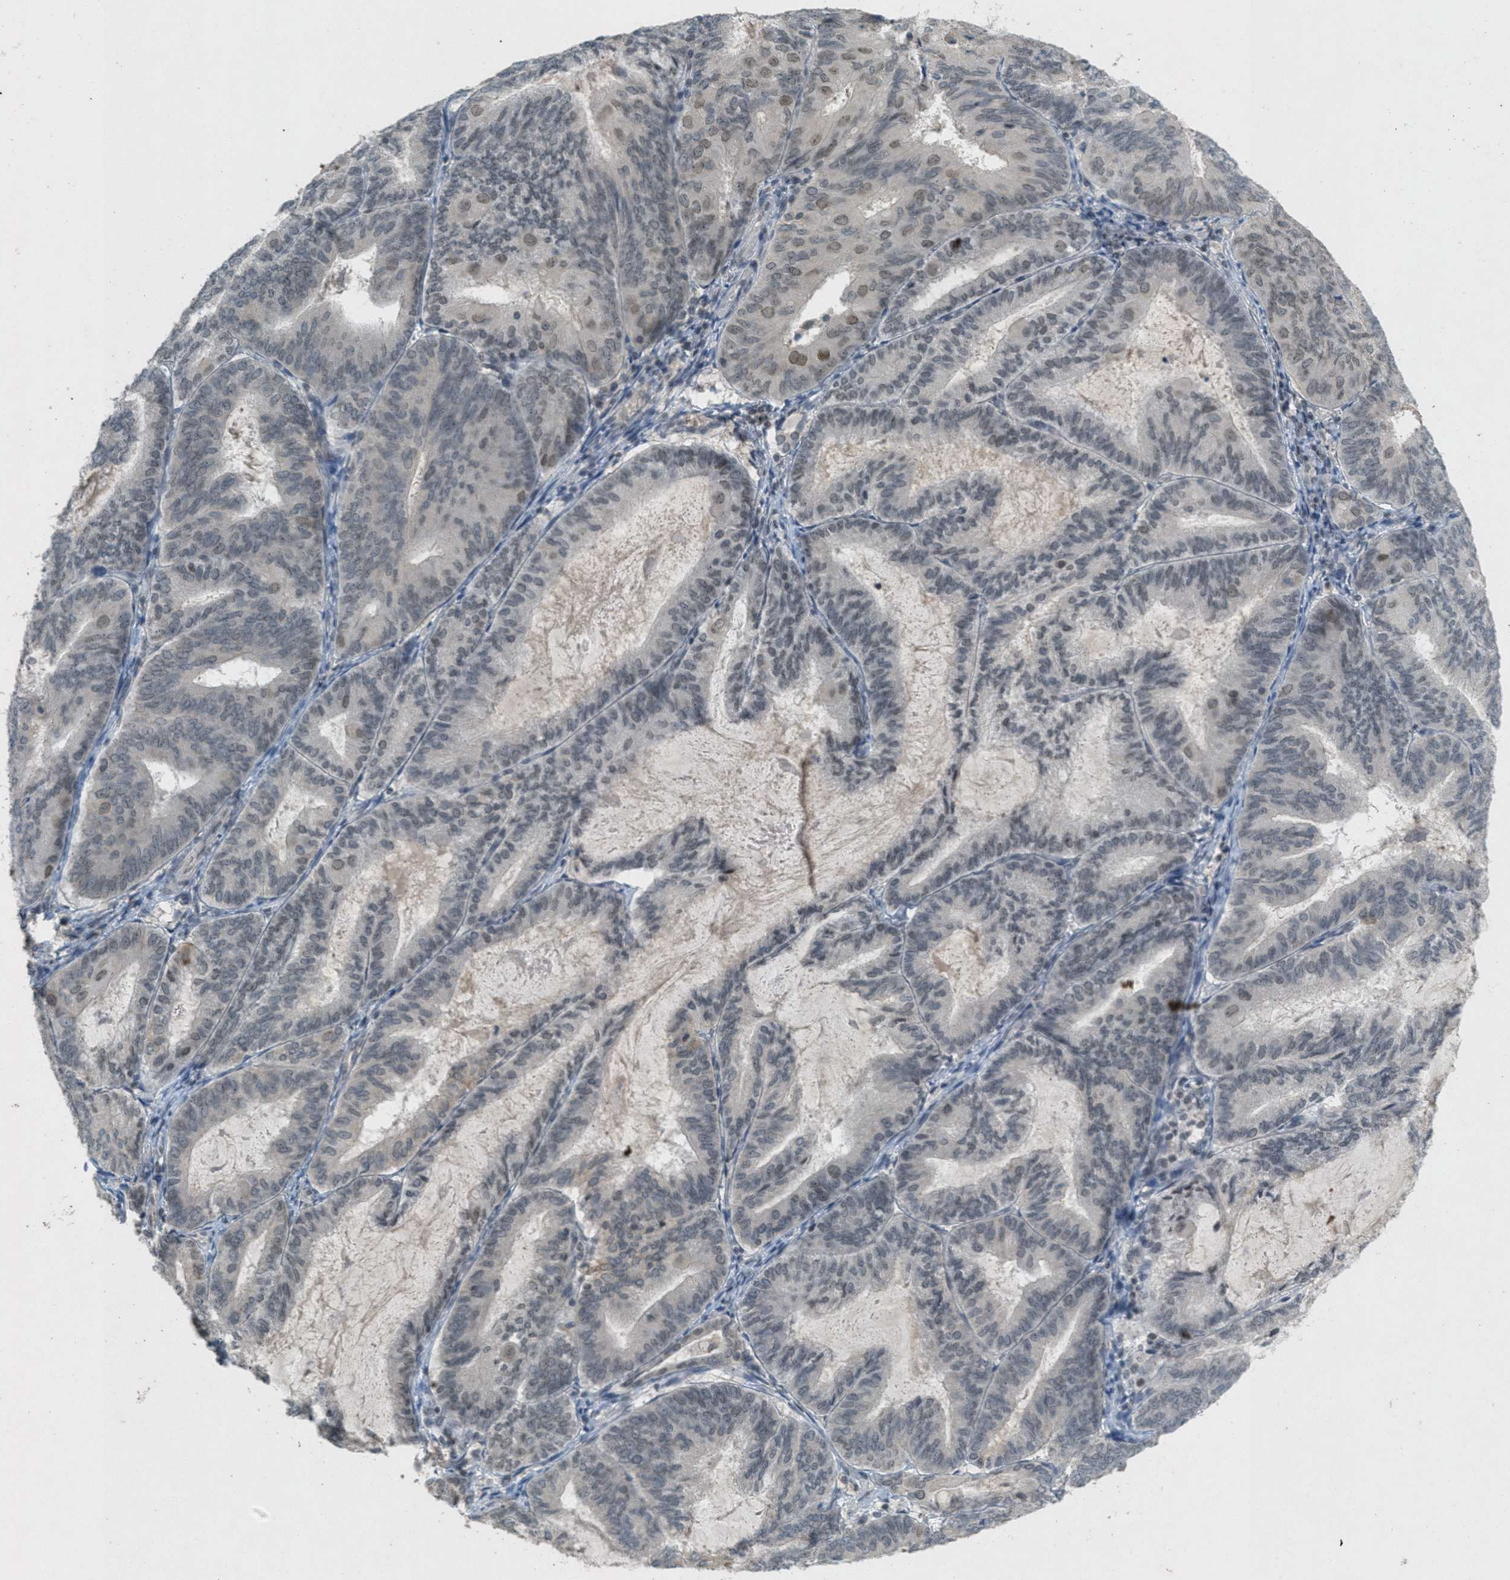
{"staining": {"intensity": "moderate", "quantity": "<25%", "location": "nuclear"}, "tissue": "endometrial cancer", "cell_type": "Tumor cells", "image_type": "cancer", "snomed": [{"axis": "morphology", "description": "Adenocarcinoma, NOS"}, {"axis": "topography", "description": "Endometrium"}], "caption": "DAB immunohistochemical staining of endometrial cancer (adenocarcinoma) displays moderate nuclear protein positivity in about <25% of tumor cells. The staining is performed using DAB brown chromogen to label protein expression. The nuclei are counter-stained blue using hematoxylin.", "gene": "ABHD6", "patient": {"sex": "female", "age": 81}}